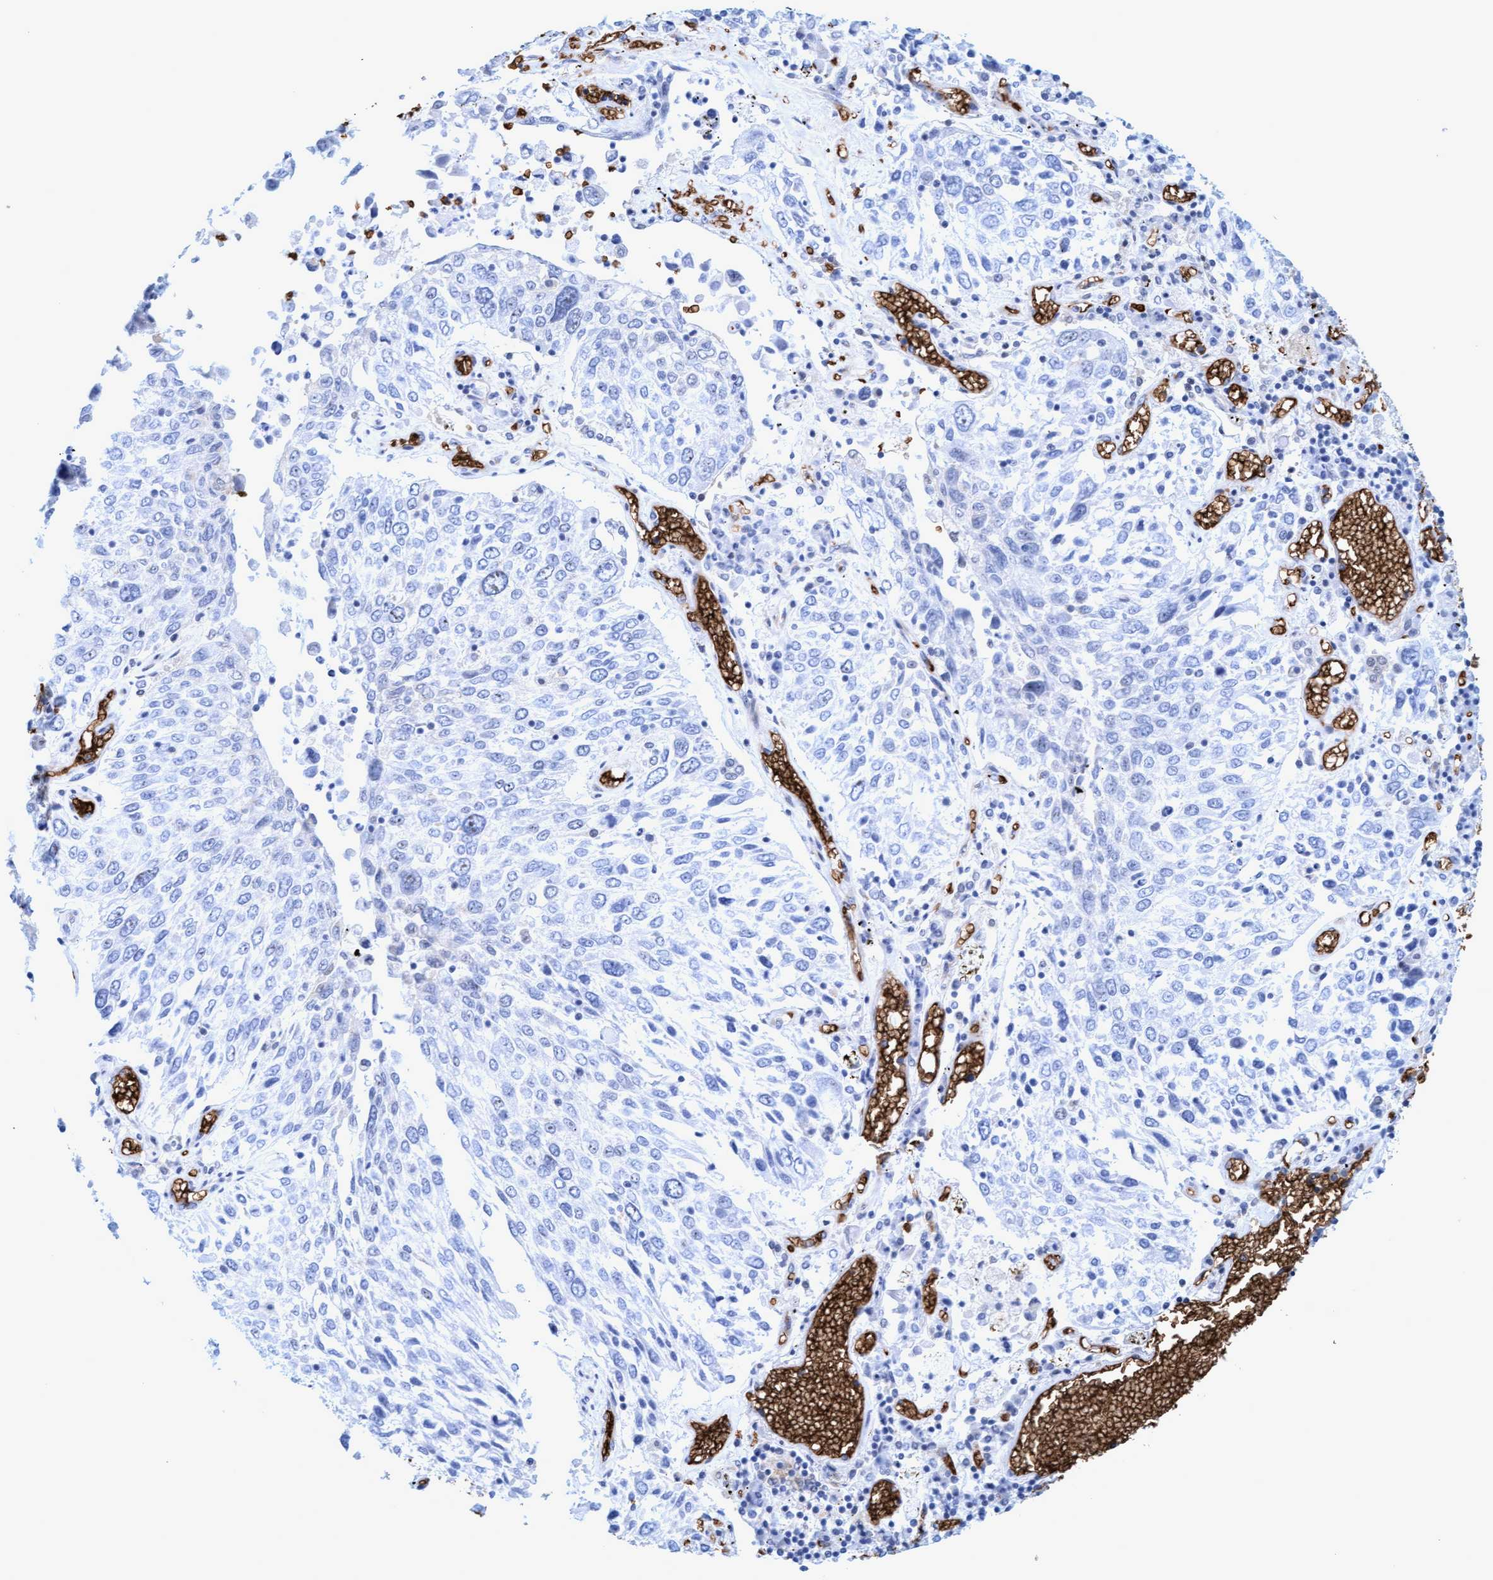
{"staining": {"intensity": "negative", "quantity": "none", "location": "none"}, "tissue": "lung cancer", "cell_type": "Tumor cells", "image_type": "cancer", "snomed": [{"axis": "morphology", "description": "Squamous cell carcinoma, NOS"}, {"axis": "topography", "description": "Lung"}], "caption": "This histopathology image is of squamous cell carcinoma (lung) stained with immunohistochemistry to label a protein in brown with the nuclei are counter-stained blue. There is no staining in tumor cells.", "gene": "SPEM2", "patient": {"sex": "male", "age": 65}}